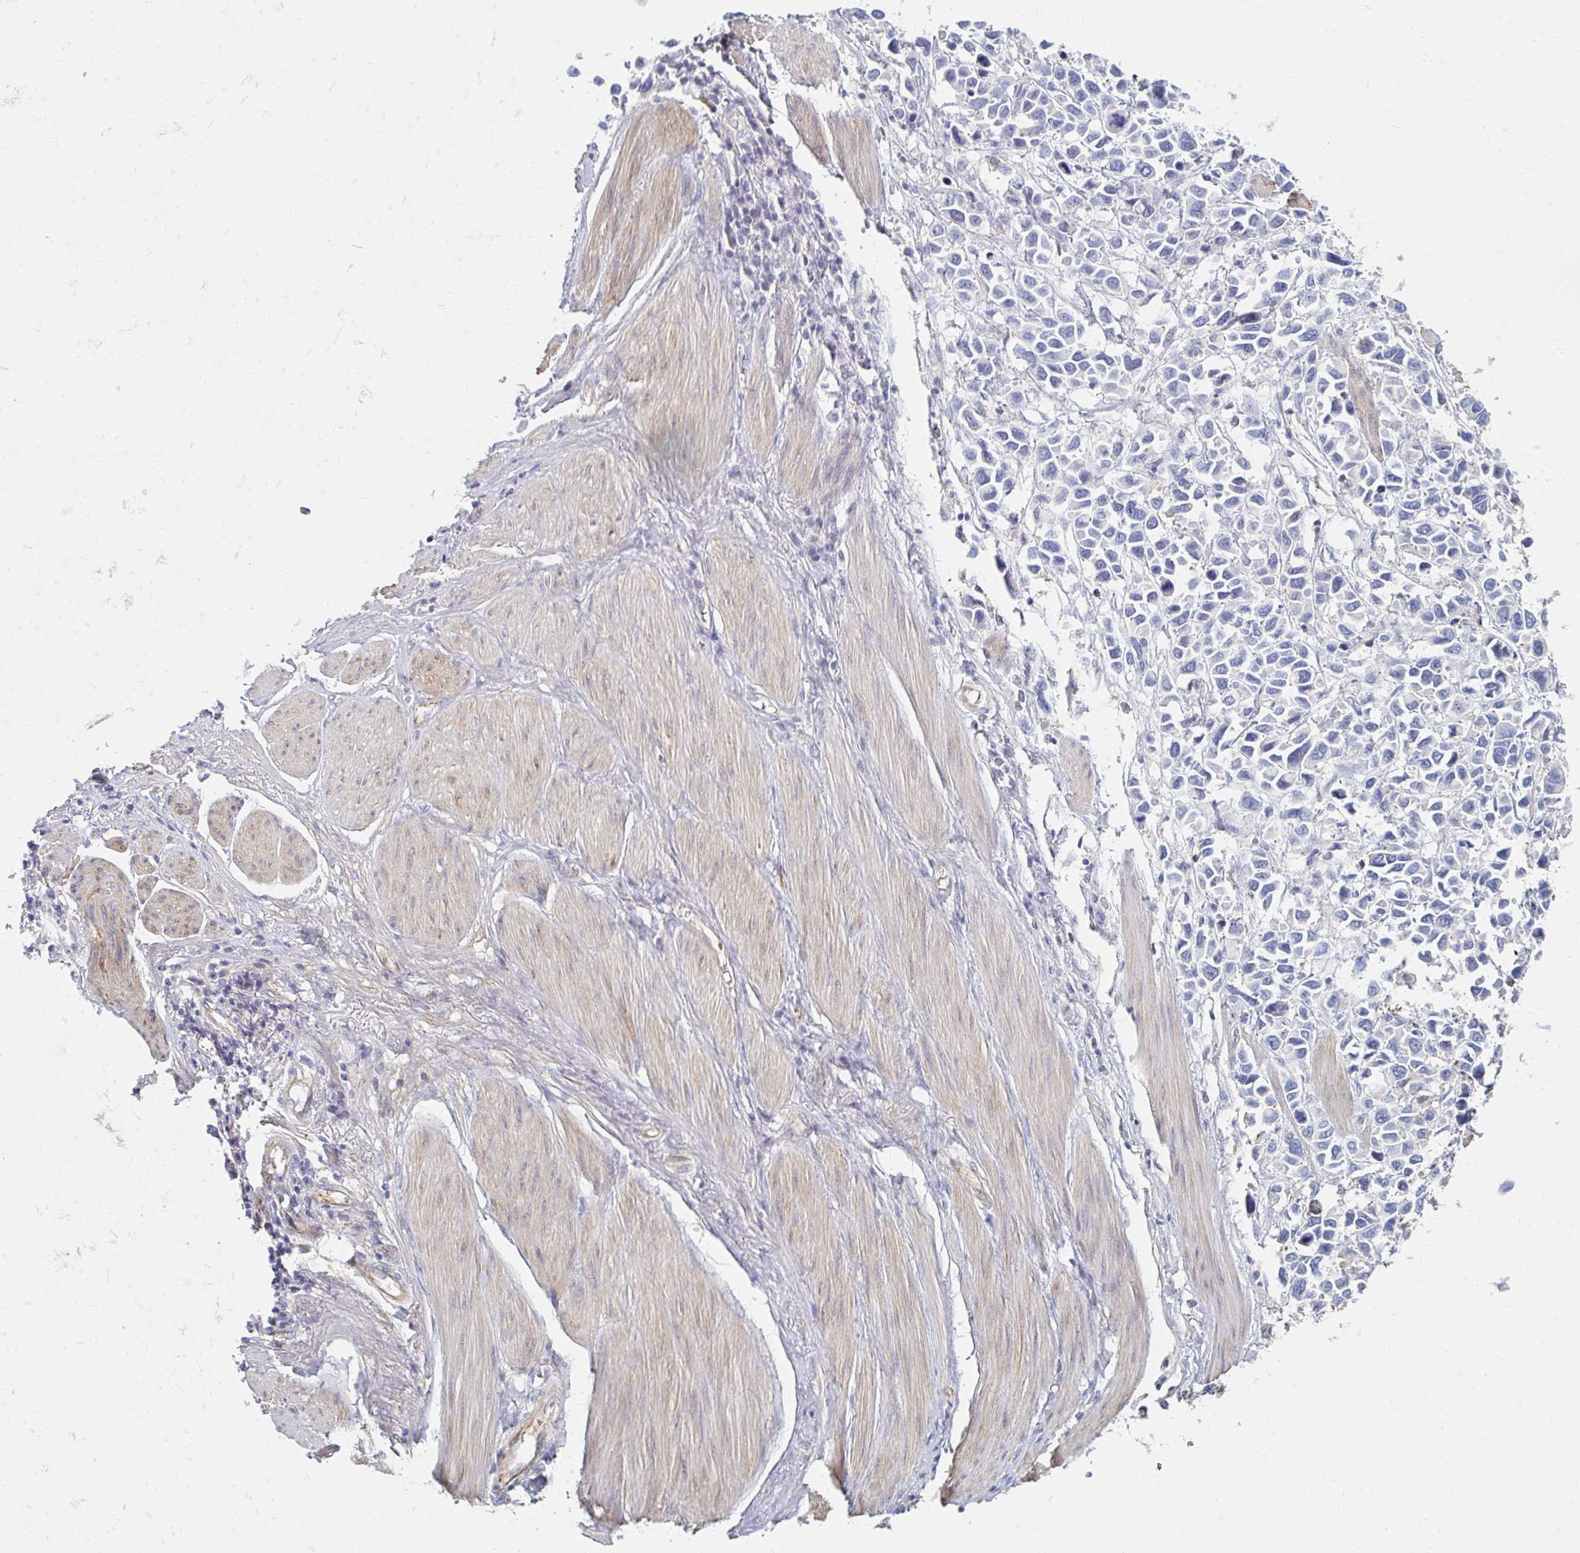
{"staining": {"intensity": "negative", "quantity": "none", "location": "none"}, "tissue": "stomach cancer", "cell_type": "Tumor cells", "image_type": "cancer", "snomed": [{"axis": "morphology", "description": "Adenocarcinoma, NOS"}, {"axis": "topography", "description": "Stomach"}], "caption": "Immunohistochemistry (IHC) of human stomach cancer reveals no staining in tumor cells.", "gene": "MYLK2", "patient": {"sex": "female", "age": 81}}